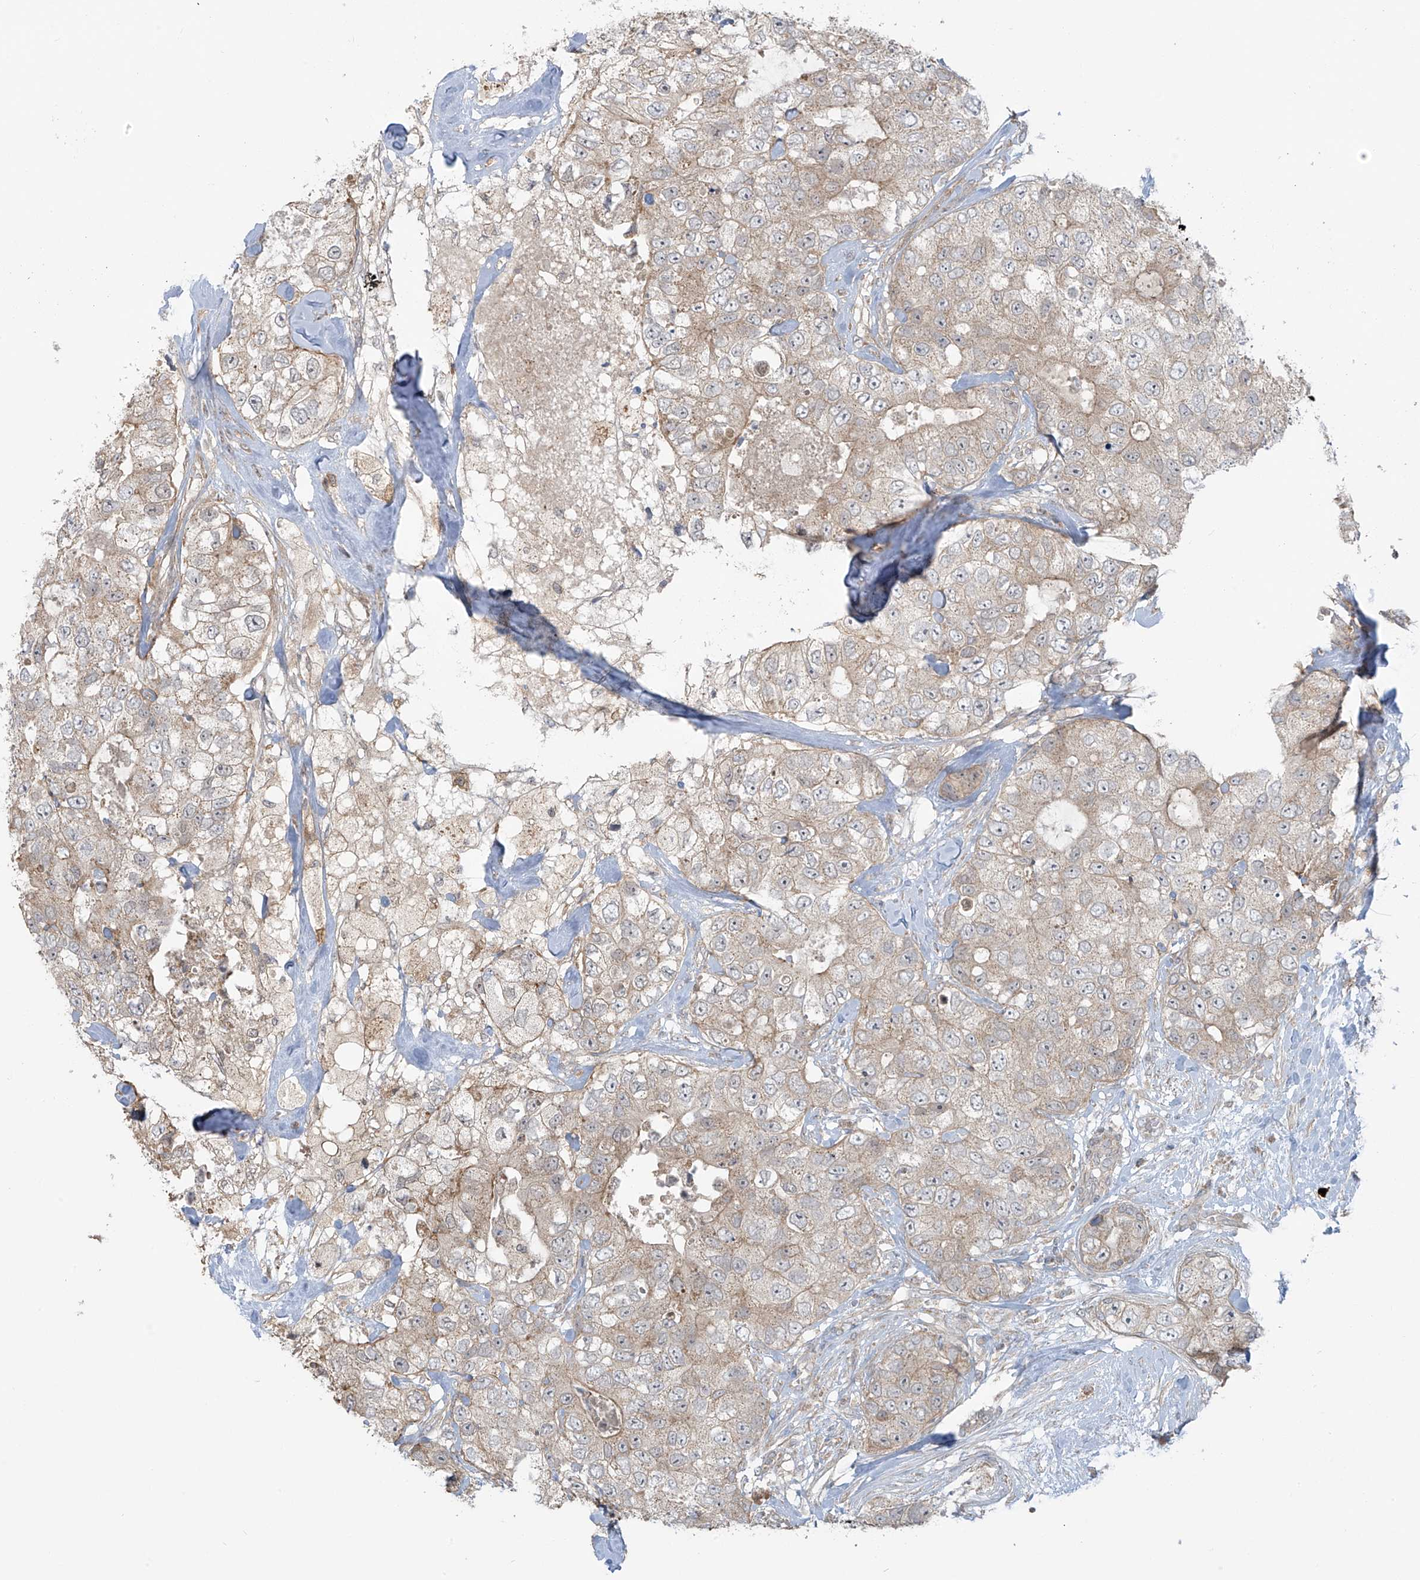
{"staining": {"intensity": "weak", "quantity": "25%-75%", "location": "cytoplasmic/membranous"}, "tissue": "breast cancer", "cell_type": "Tumor cells", "image_type": "cancer", "snomed": [{"axis": "morphology", "description": "Duct carcinoma"}, {"axis": "topography", "description": "Breast"}], "caption": "High-power microscopy captured an IHC histopathology image of breast cancer, revealing weak cytoplasmic/membranous staining in about 25%-75% of tumor cells. (DAB IHC, brown staining for protein, blue staining for nuclei).", "gene": "HDDC2", "patient": {"sex": "female", "age": 62}}